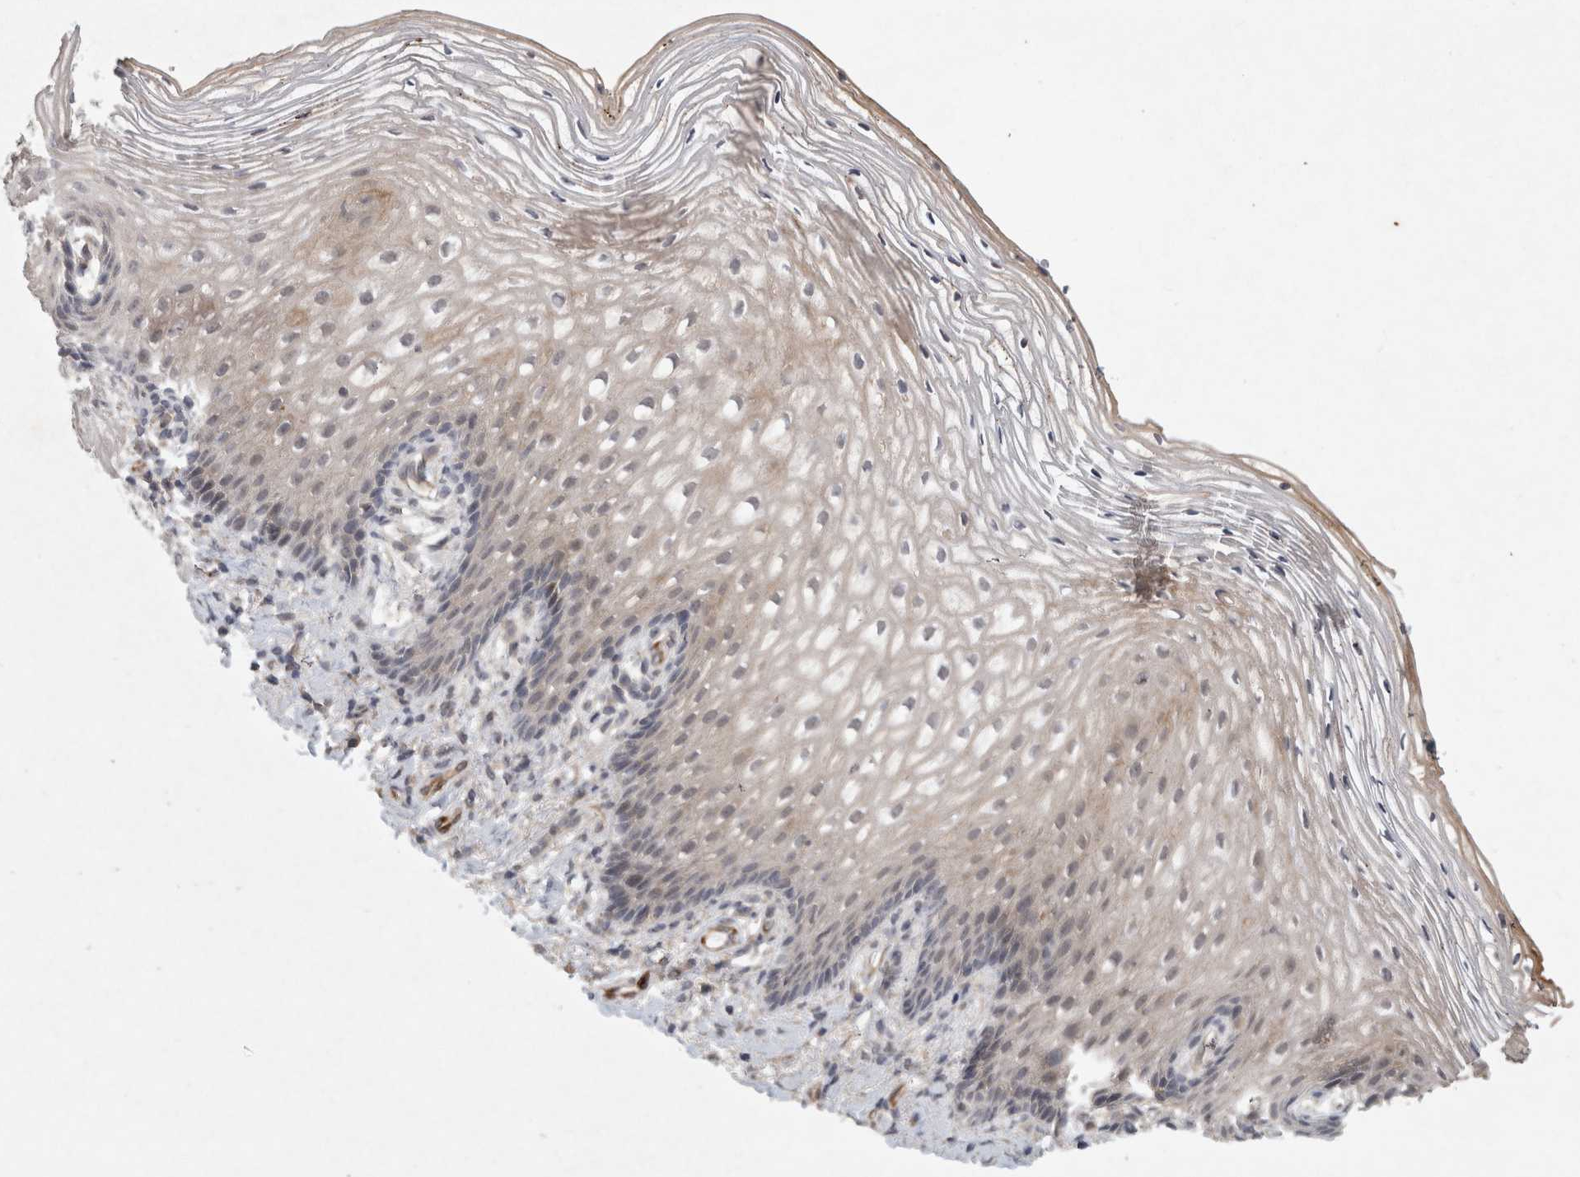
{"staining": {"intensity": "weak", "quantity": "<25%", "location": "cytoplasmic/membranous"}, "tissue": "vagina", "cell_type": "Squamous epithelial cells", "image_type": "normal", "snomed": [{"axis": "morphology", "description": "Normal tissue, NOS"}, {"axis": "topography", "description": "Vagina"}], "caption": "Photomicrograph shows no significant protein expression in squamous epithelial cells of normal vagina.", "gene": "CRISPLD1", "patient": {"sex": "female", "age": 60}}